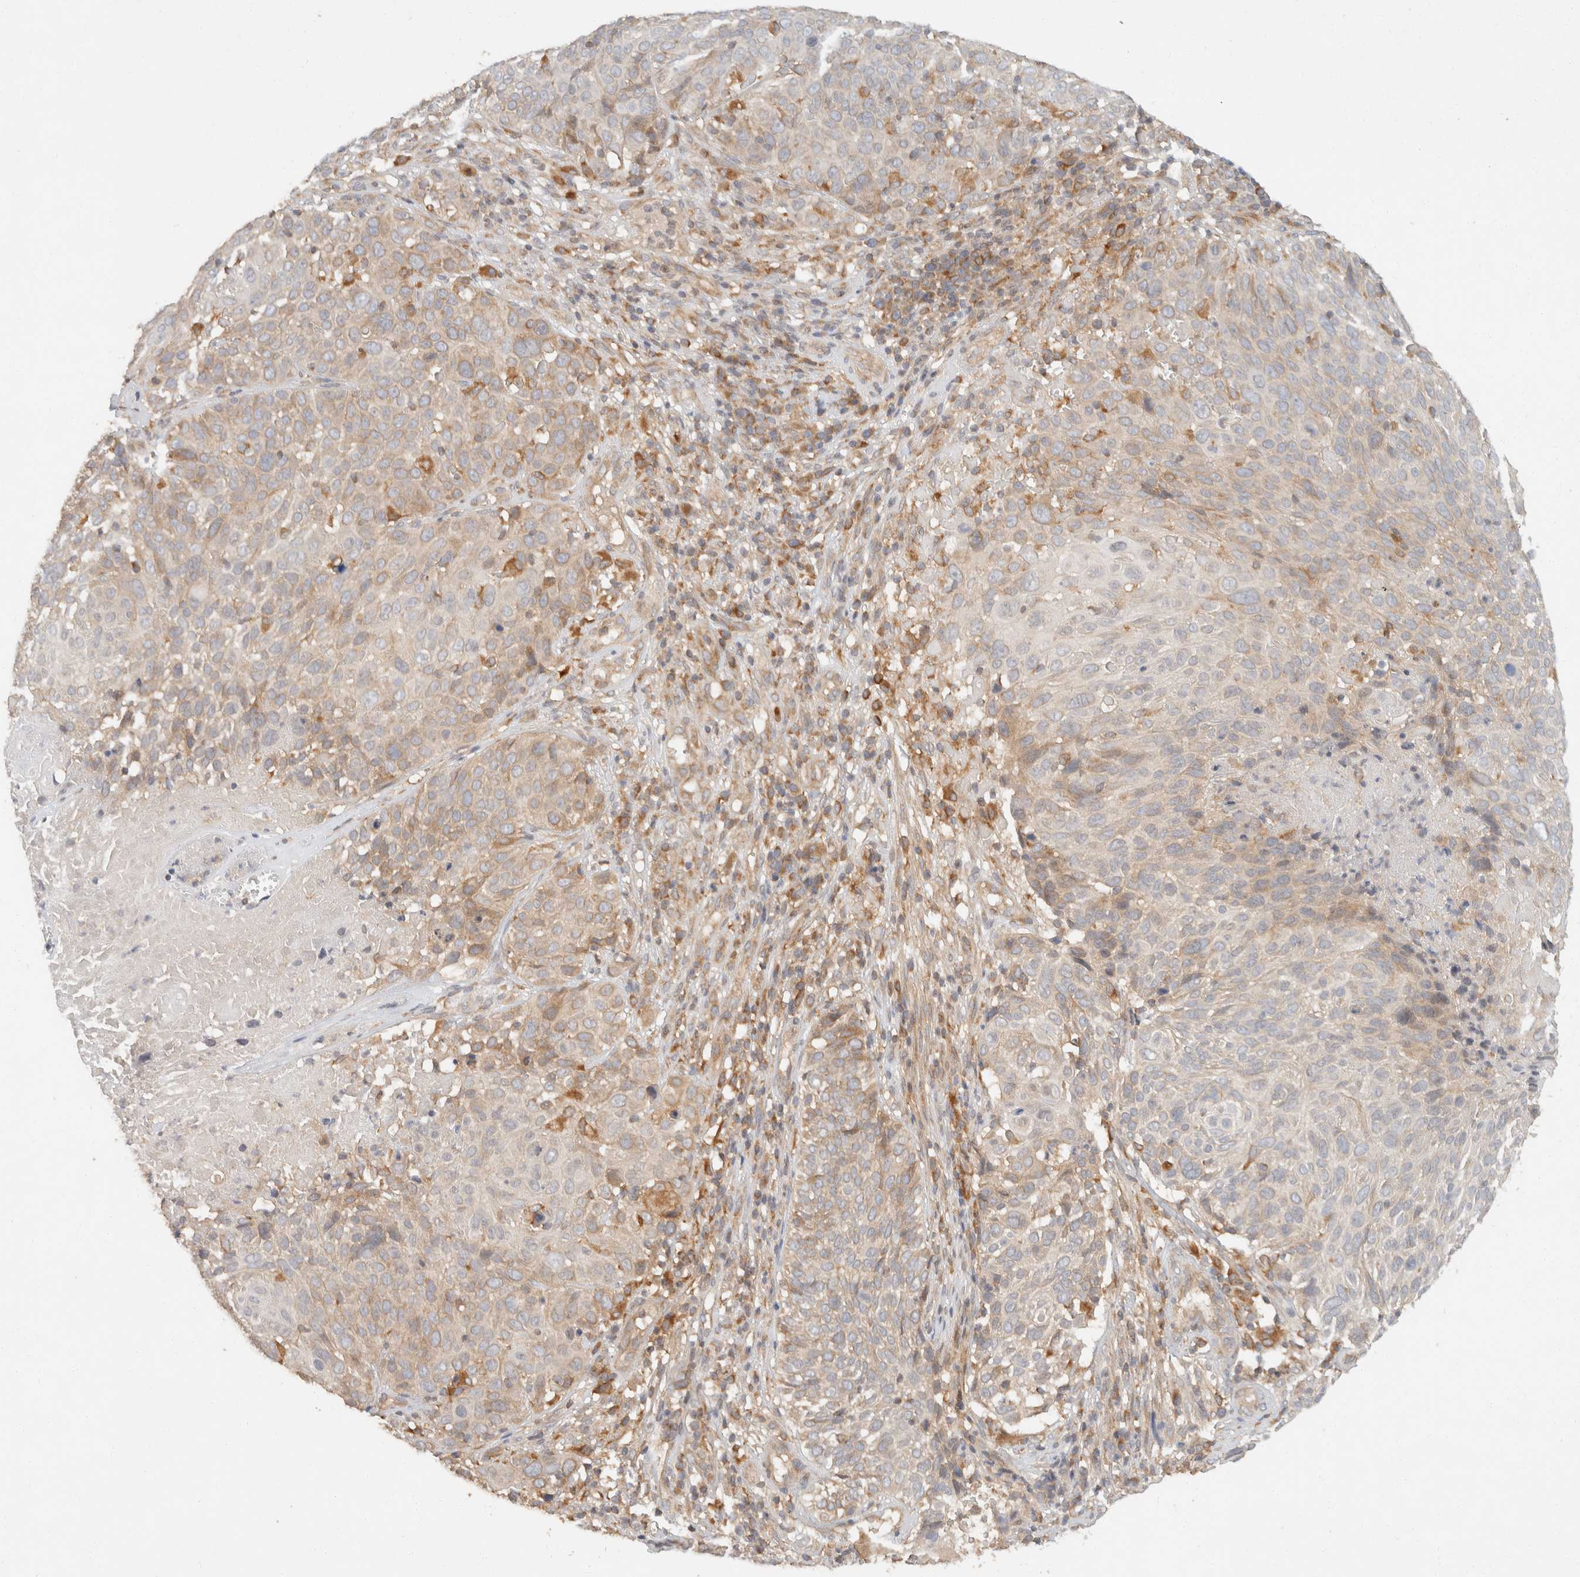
{"staining": {"intensity": "moderate", "quantity": "<25%", "location": "cytoplasmic/membranous"}, "tissue": "cervical cancer", "cell_type": "Tumor cells", "image_type": "cancer", "snomed": [{"axis": "morphology", "description": "Squamous cell carcinoma, NOS"}, {"axis": "topography", "description": "Cervix"}], "caption": "Cervical squamous cell carcinoma tissue reveals moderate cytoplasmic/membranous expression in about <25% of tumor cells", "gene": "TACC1", "patient": {"sex": "female", "age": 74}}